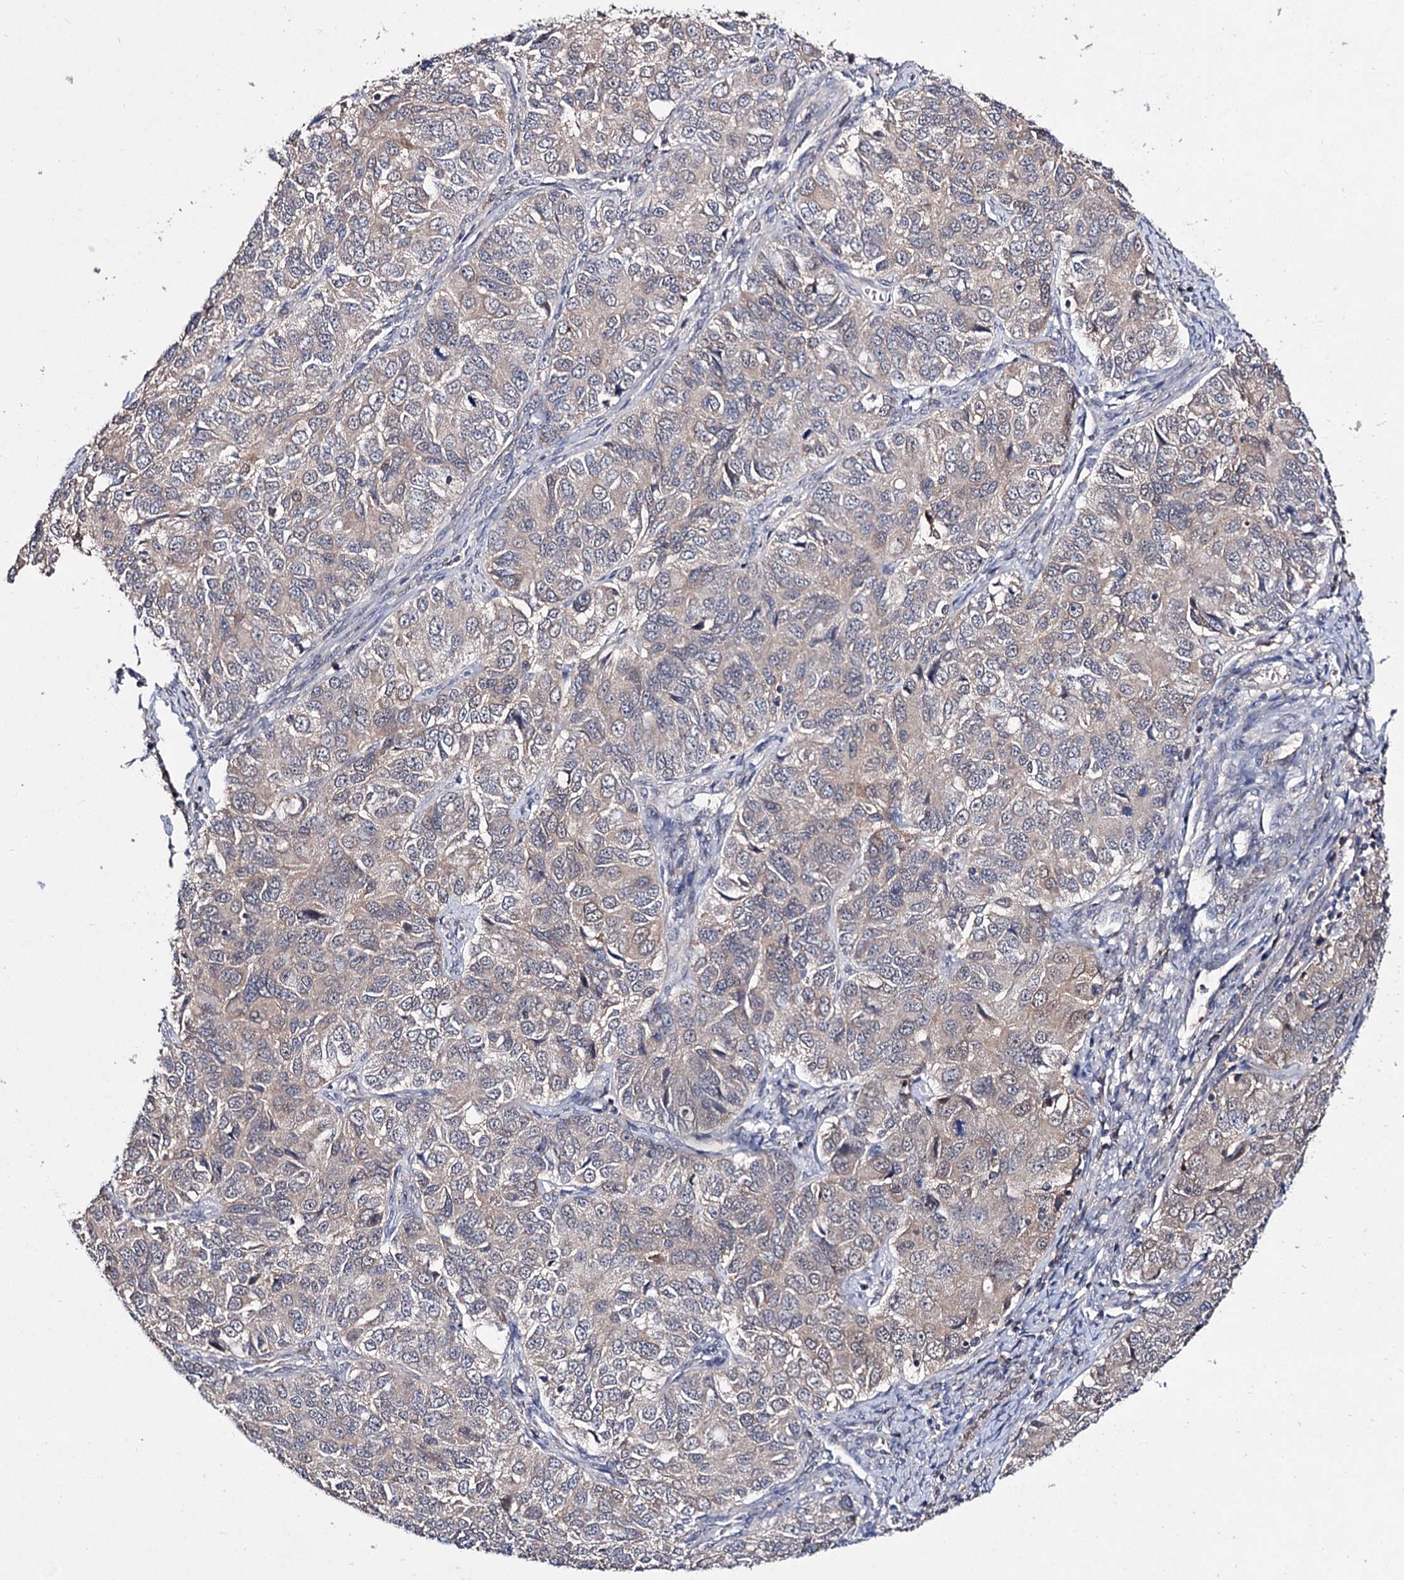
{"staining": {"intensity": "weak", "quantity": "<25%", "location": "cytoplasmic/membranous"}, "tissue": "ovarian cancer", "cell_type": "Tumor cells", "image_type": "cancer", "snomed": [{"axis": "morphology", "description": "Carcinoma, endometroid"}, {"axis": "topography", "description": "Ovary"}], "caption": "Protein analysis of ovarian cancer displays no significant staining in tumor cells.", "gene": "ACTR6", "patient": {"sex": "female", "age": 51}}